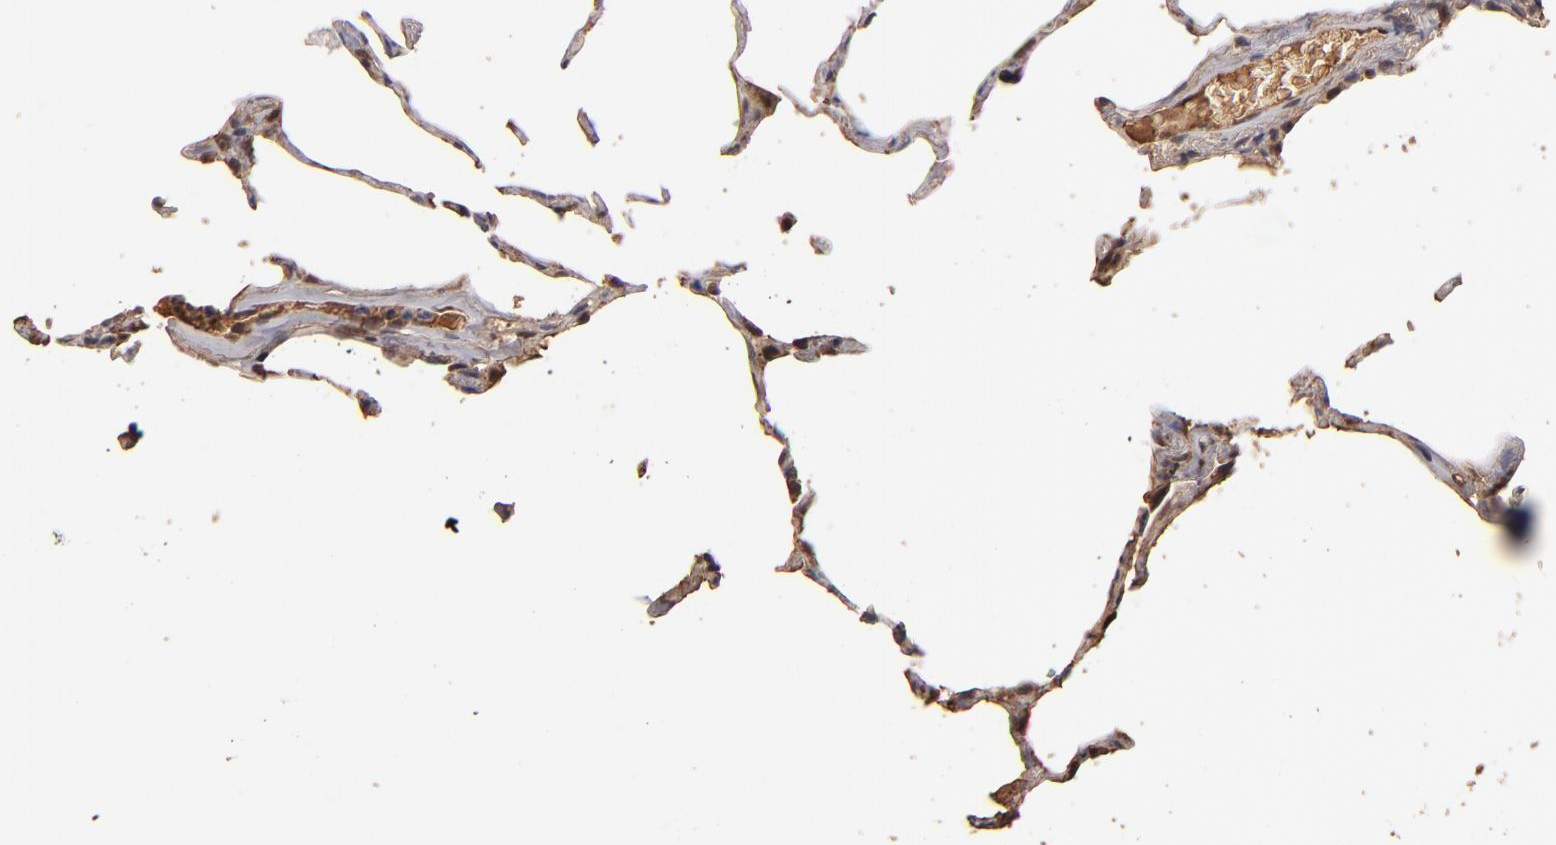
{"staining": {"intensity": "weak", "quantity": ">75%", "location": "cytoplasmic/membranous,nuclear"}, "tissue": "lung", "cell_type": "Alveolar cells", "image_type": "normal", "snomed": [{"axis": "morphology", "description": "Normal tissue, NOS"}, {"axis": "topography", "description": "Lung"}], "caption": "High-power microscopy captured an immunohistochemistry image of normal lung, revealing weak cytoplasmic/membranous,nuclear positivity in about >75% of alveolar cells. The protein is shown in brown color, while the nuclei are stained blue.", "gene": "EAPP", "patient": {"sex": "female", "age": 75}}